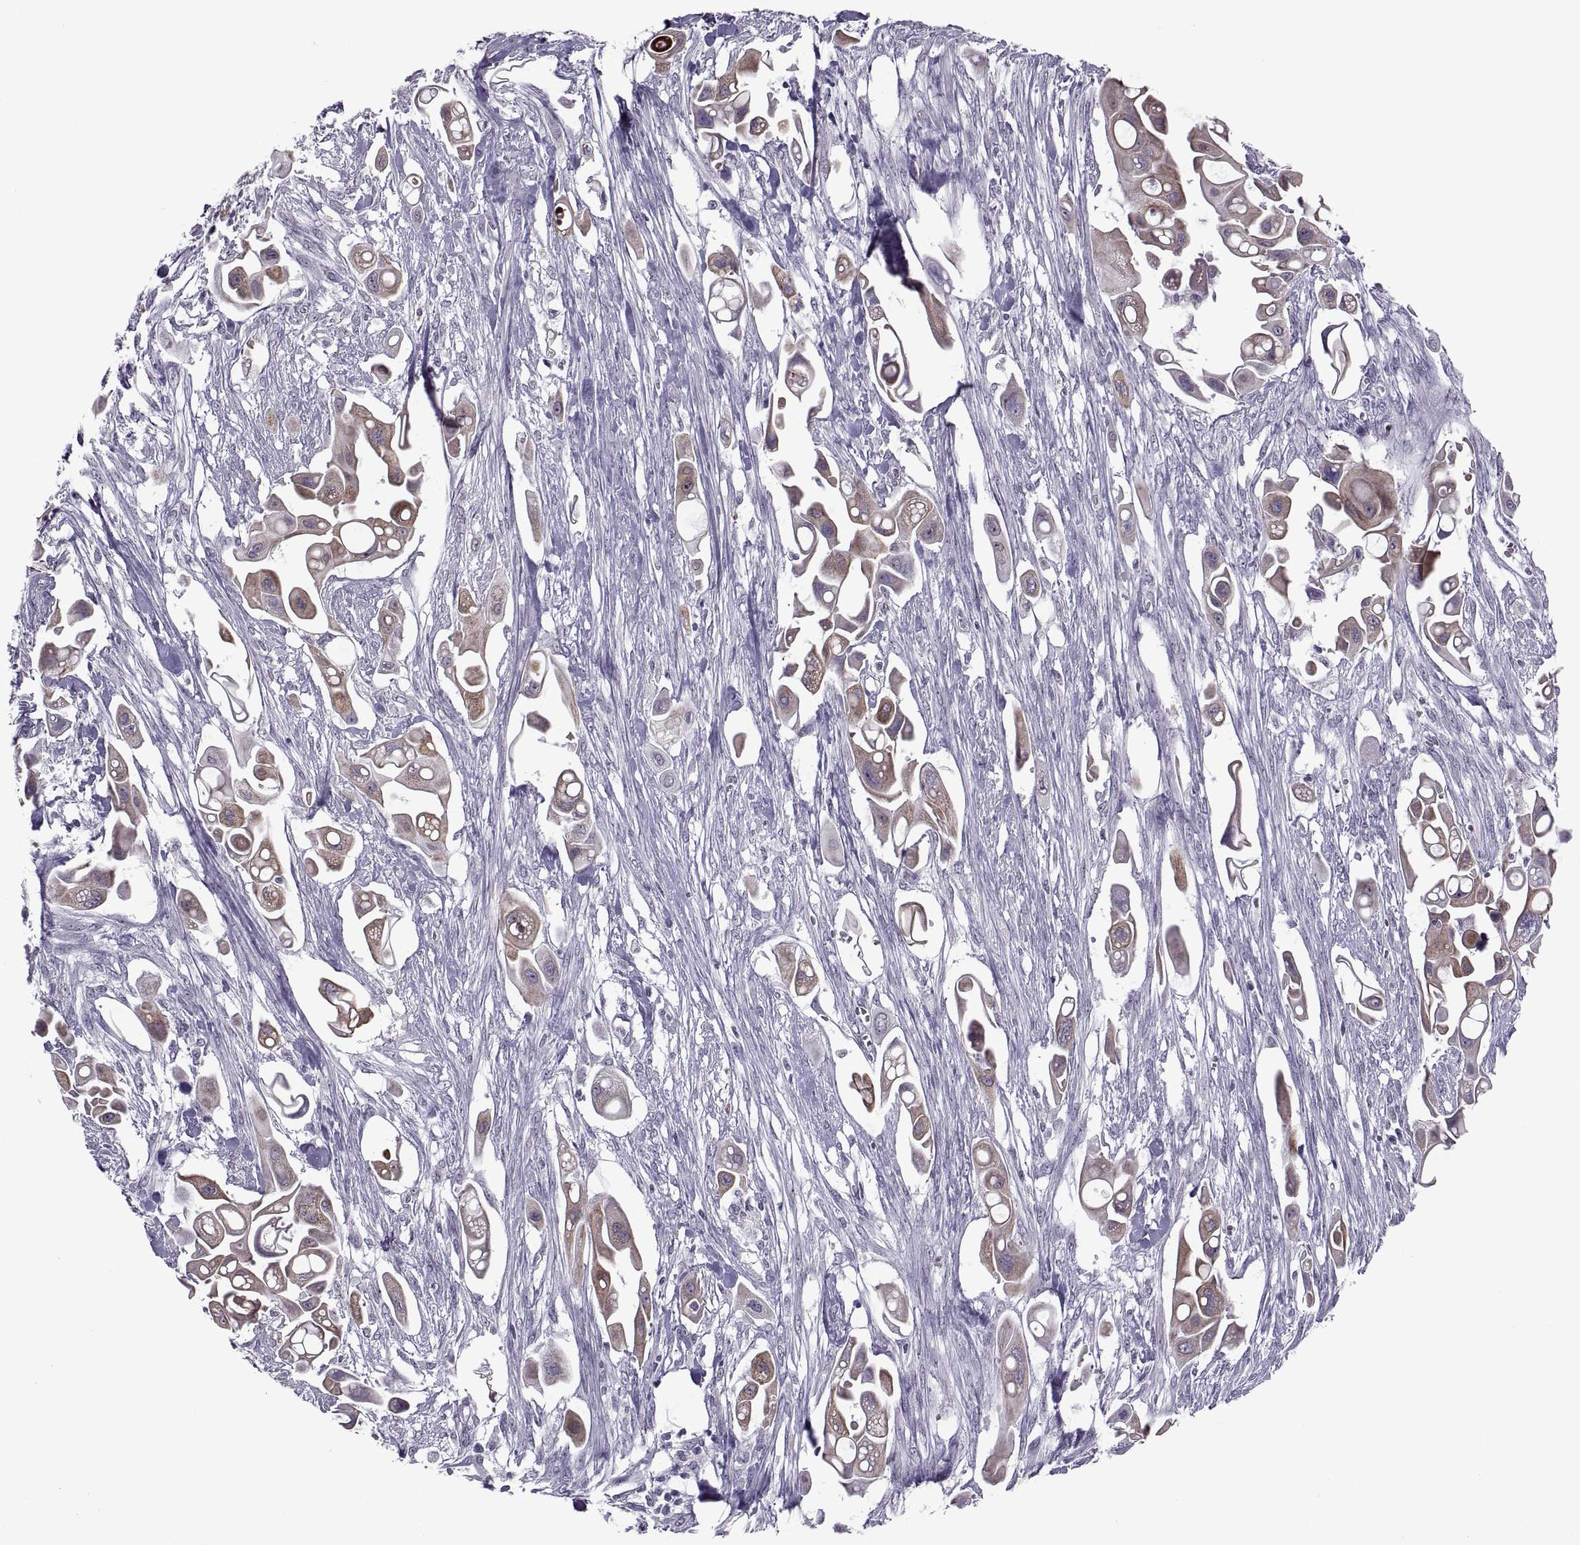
{"staining": {"intensity": "moderate", "quantity": ">75%", "location": "cytoplasmic/membranous"}, "tissue": "pancreatic cancer", "cell_type": "Tumor cells", "image_type": "cancer", "snomed": [{"axis": "morphology", "description": "Adenocarcinoma, NOS"}, {"axis": "topography", "description": "Pancreas"}], "caption": "Moderate cytoplasmic/membranous expression for a protein is appreciated in approximately >75% of tumor cells of pancreatic adenocarcinoma using immunohistochemistry.", "gene": "ASIC2", "patient": {"sex": "male", "age": 50}}